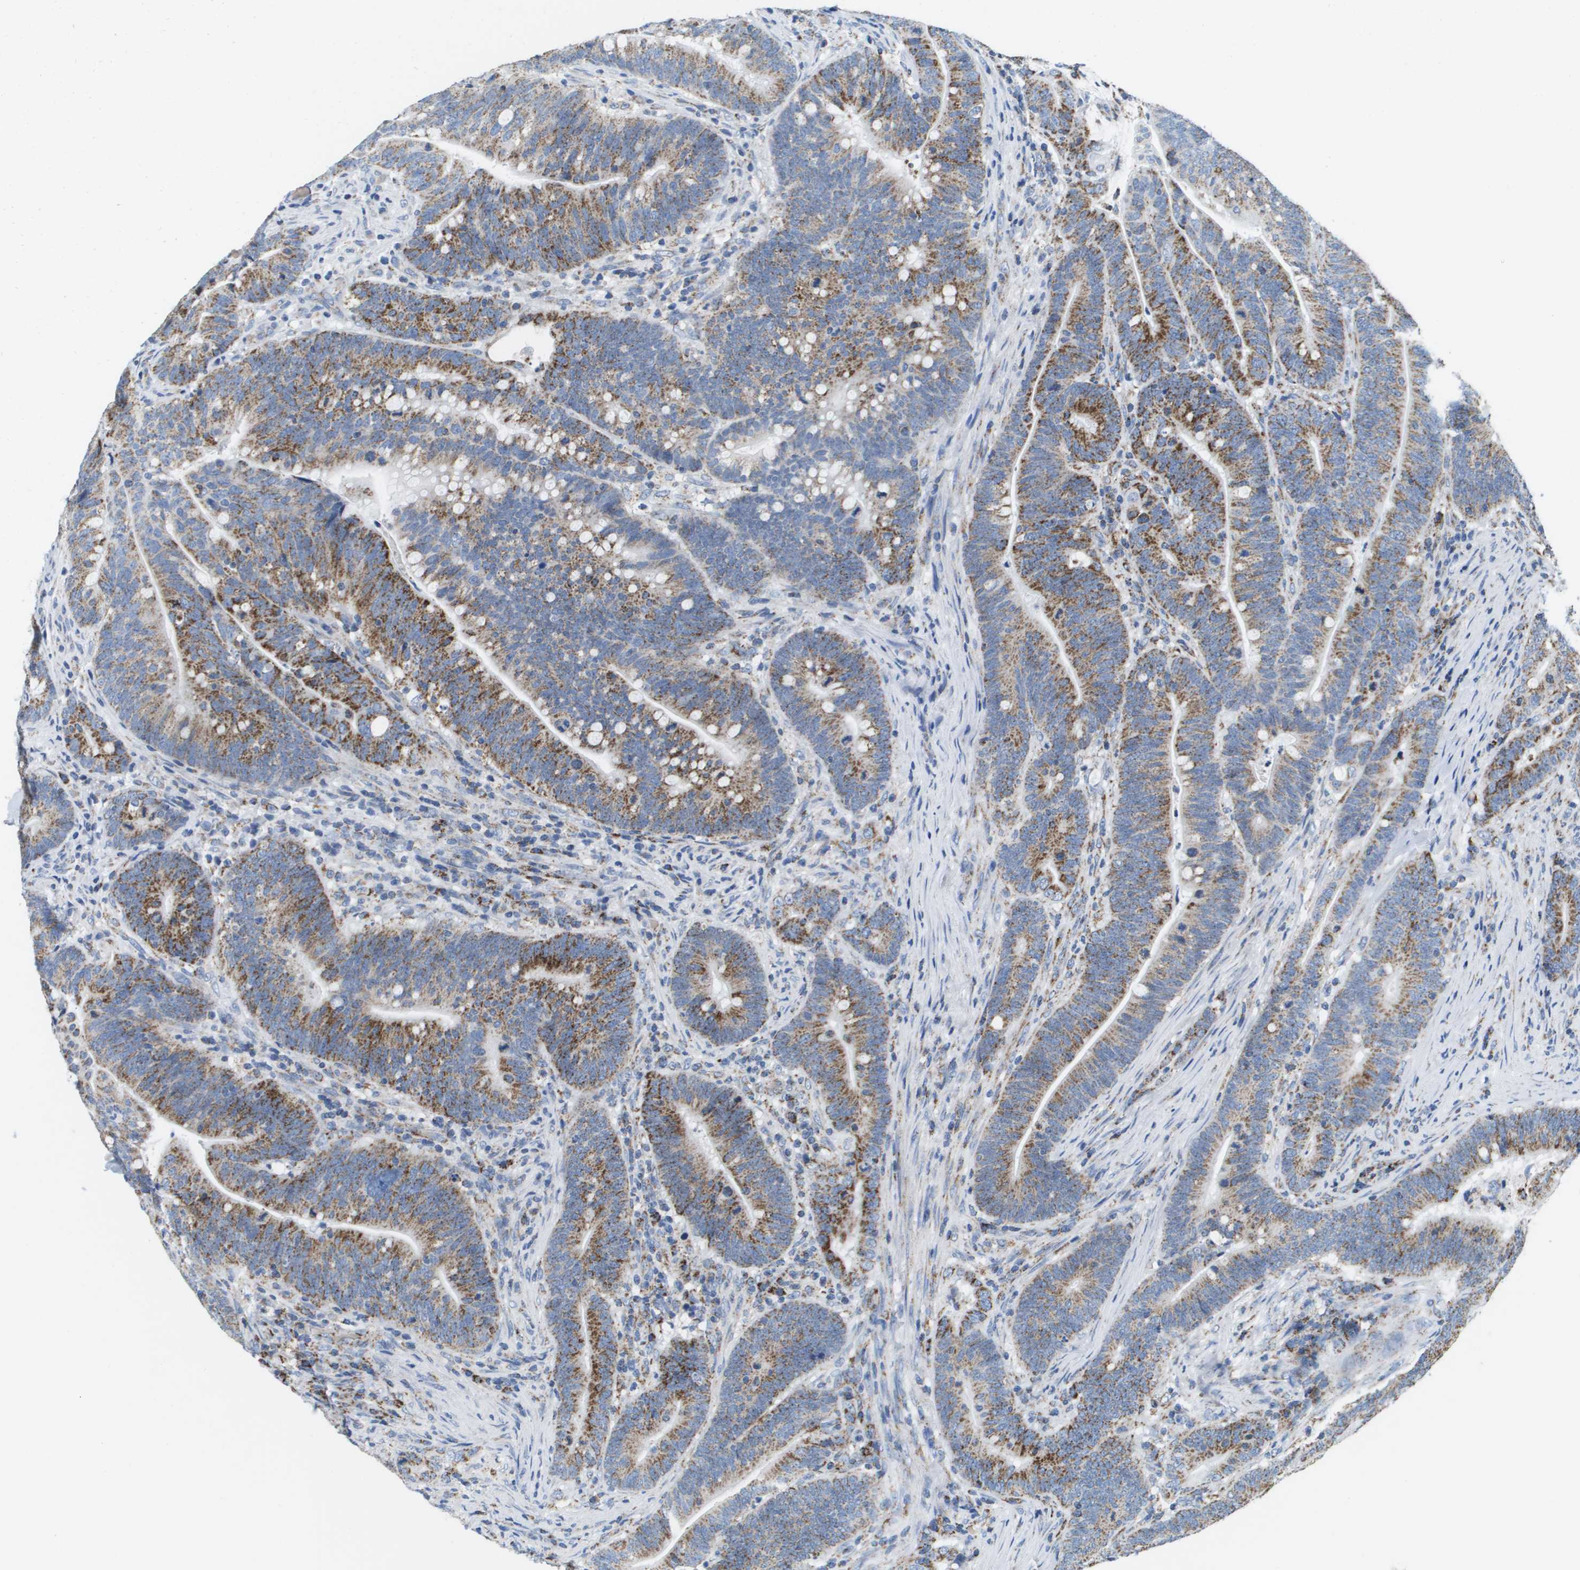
{"staining": {"intensity": "strong", "quantity": ">75%", "location": "cytoplasmic/membranous"}, "tissue": "colorectal cancer", "cell_type": "Tumor cells", "image_type": "cancer", "snomed": [{"axis": "morphology", "description": "Normal tissue, NOS"}, {"axis": "morphology", "description": "Adenocarcinoma, NOS"}, {"axis": "topography", "description": "Colon"}], "caption": "There is high levels of strong cytoplasmic/membranous staining in tumor cells of colorectal cancer (adenocarcinoma), as demonstrated by immunohistochemical staining (brown color).", "gene": "ATP5F1B", "patient": {"sex": "female", "age": 66}}